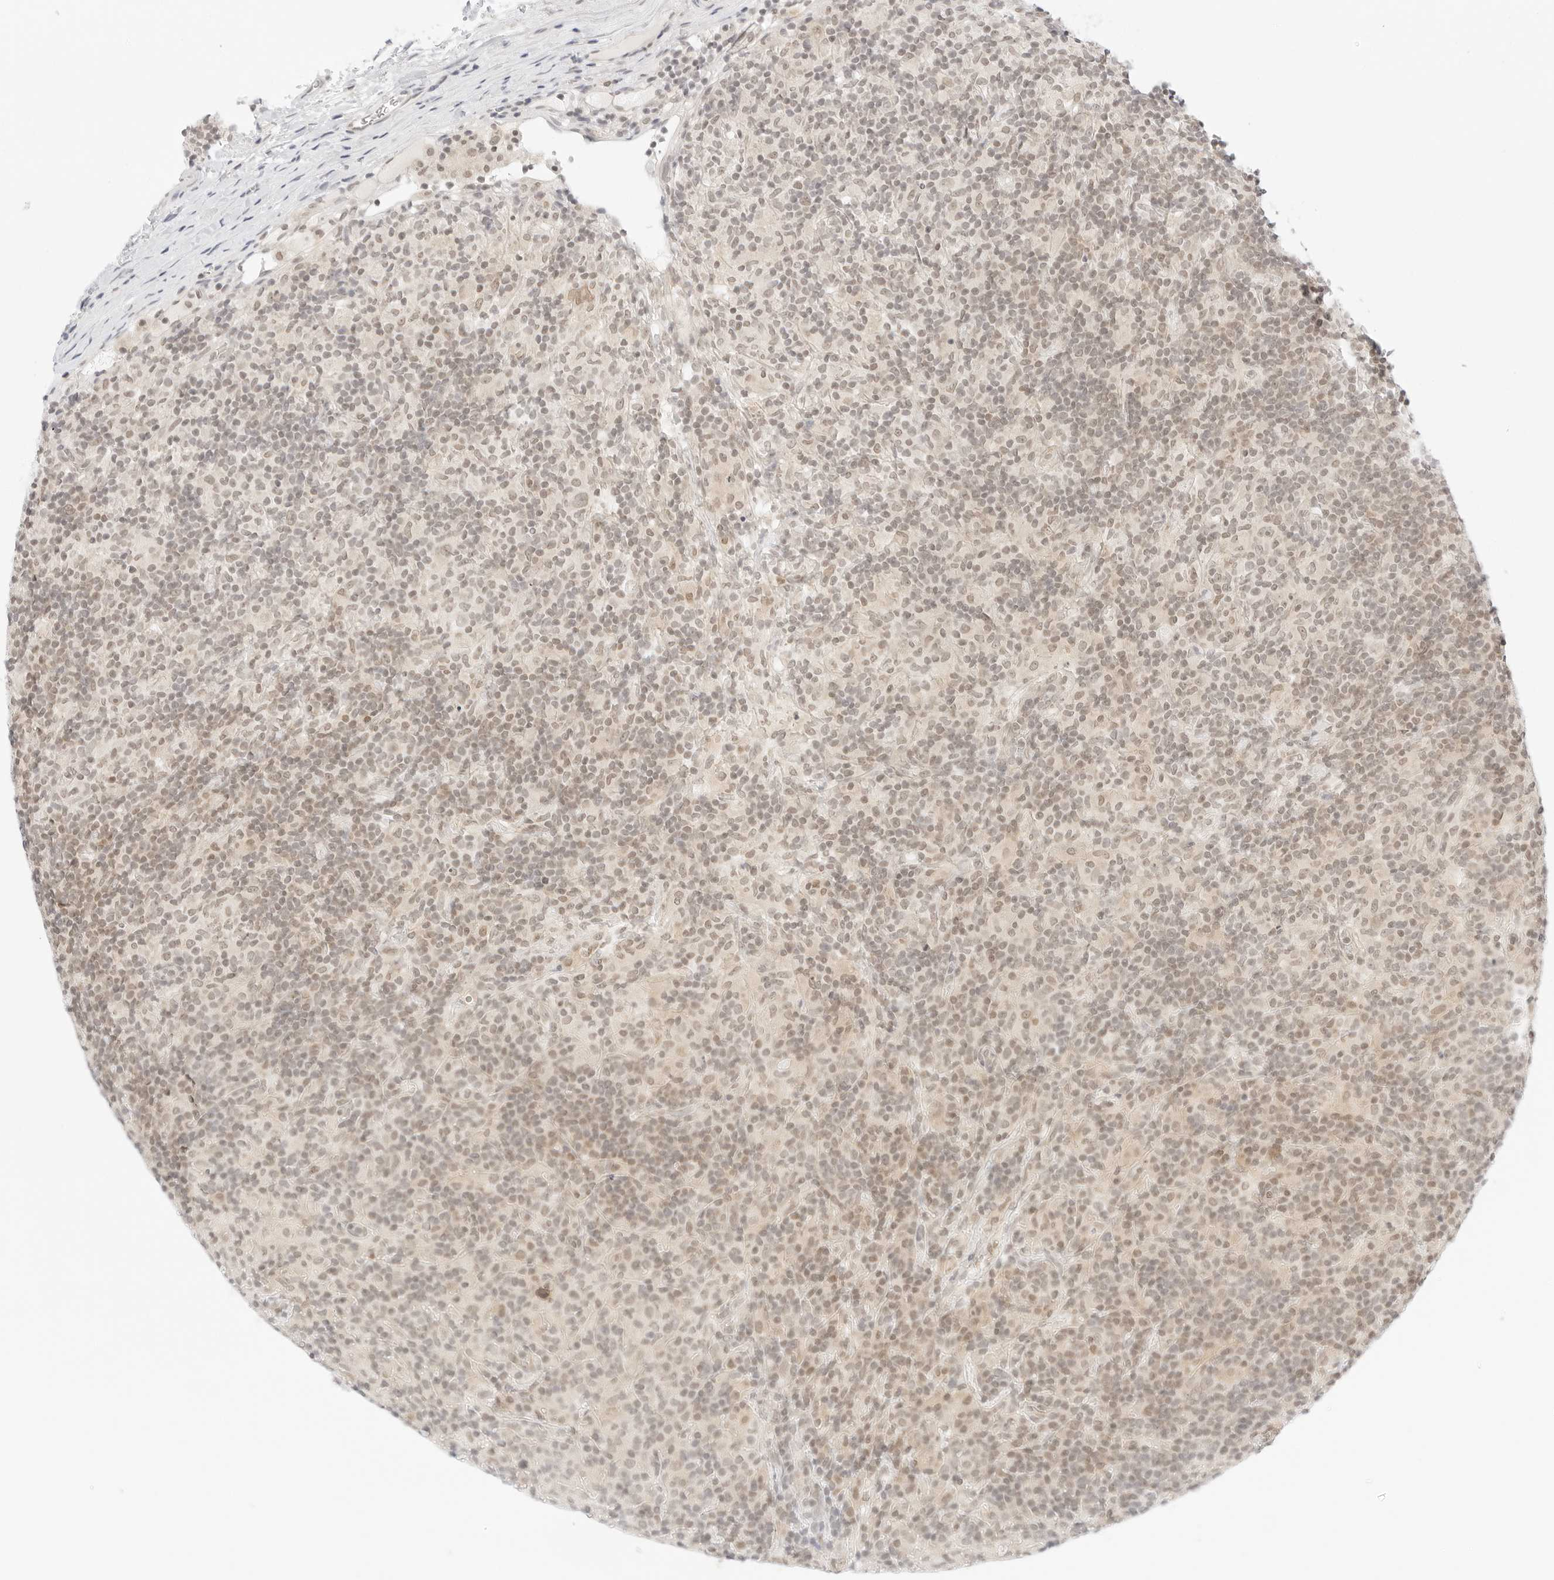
{"staining": {"intensity": "weak", "quantity": ">75%", "location": "nuclear"}, "tissue": "lymphoma", "cell_type": "Tumor cells", "image_type": "cancer", "snomed": [{"axis": "morphology", "description": "Hodgkin's disease, NOS"}, {"axis": "topography", "description": "Lymph node"}], "caption": "Immunohistochemistry staining of lymphoma, which reveals low levels of weak nuclear positivity in approximately >75% of tumor cells indicating weak nuclear protein expression. The staining was performed using DAB (brown) for protein detection and nuclei were counterstained in hematoxylin (blue).", "gene": "POLR3C", "patient": {"sex": "male", "age": 70}}